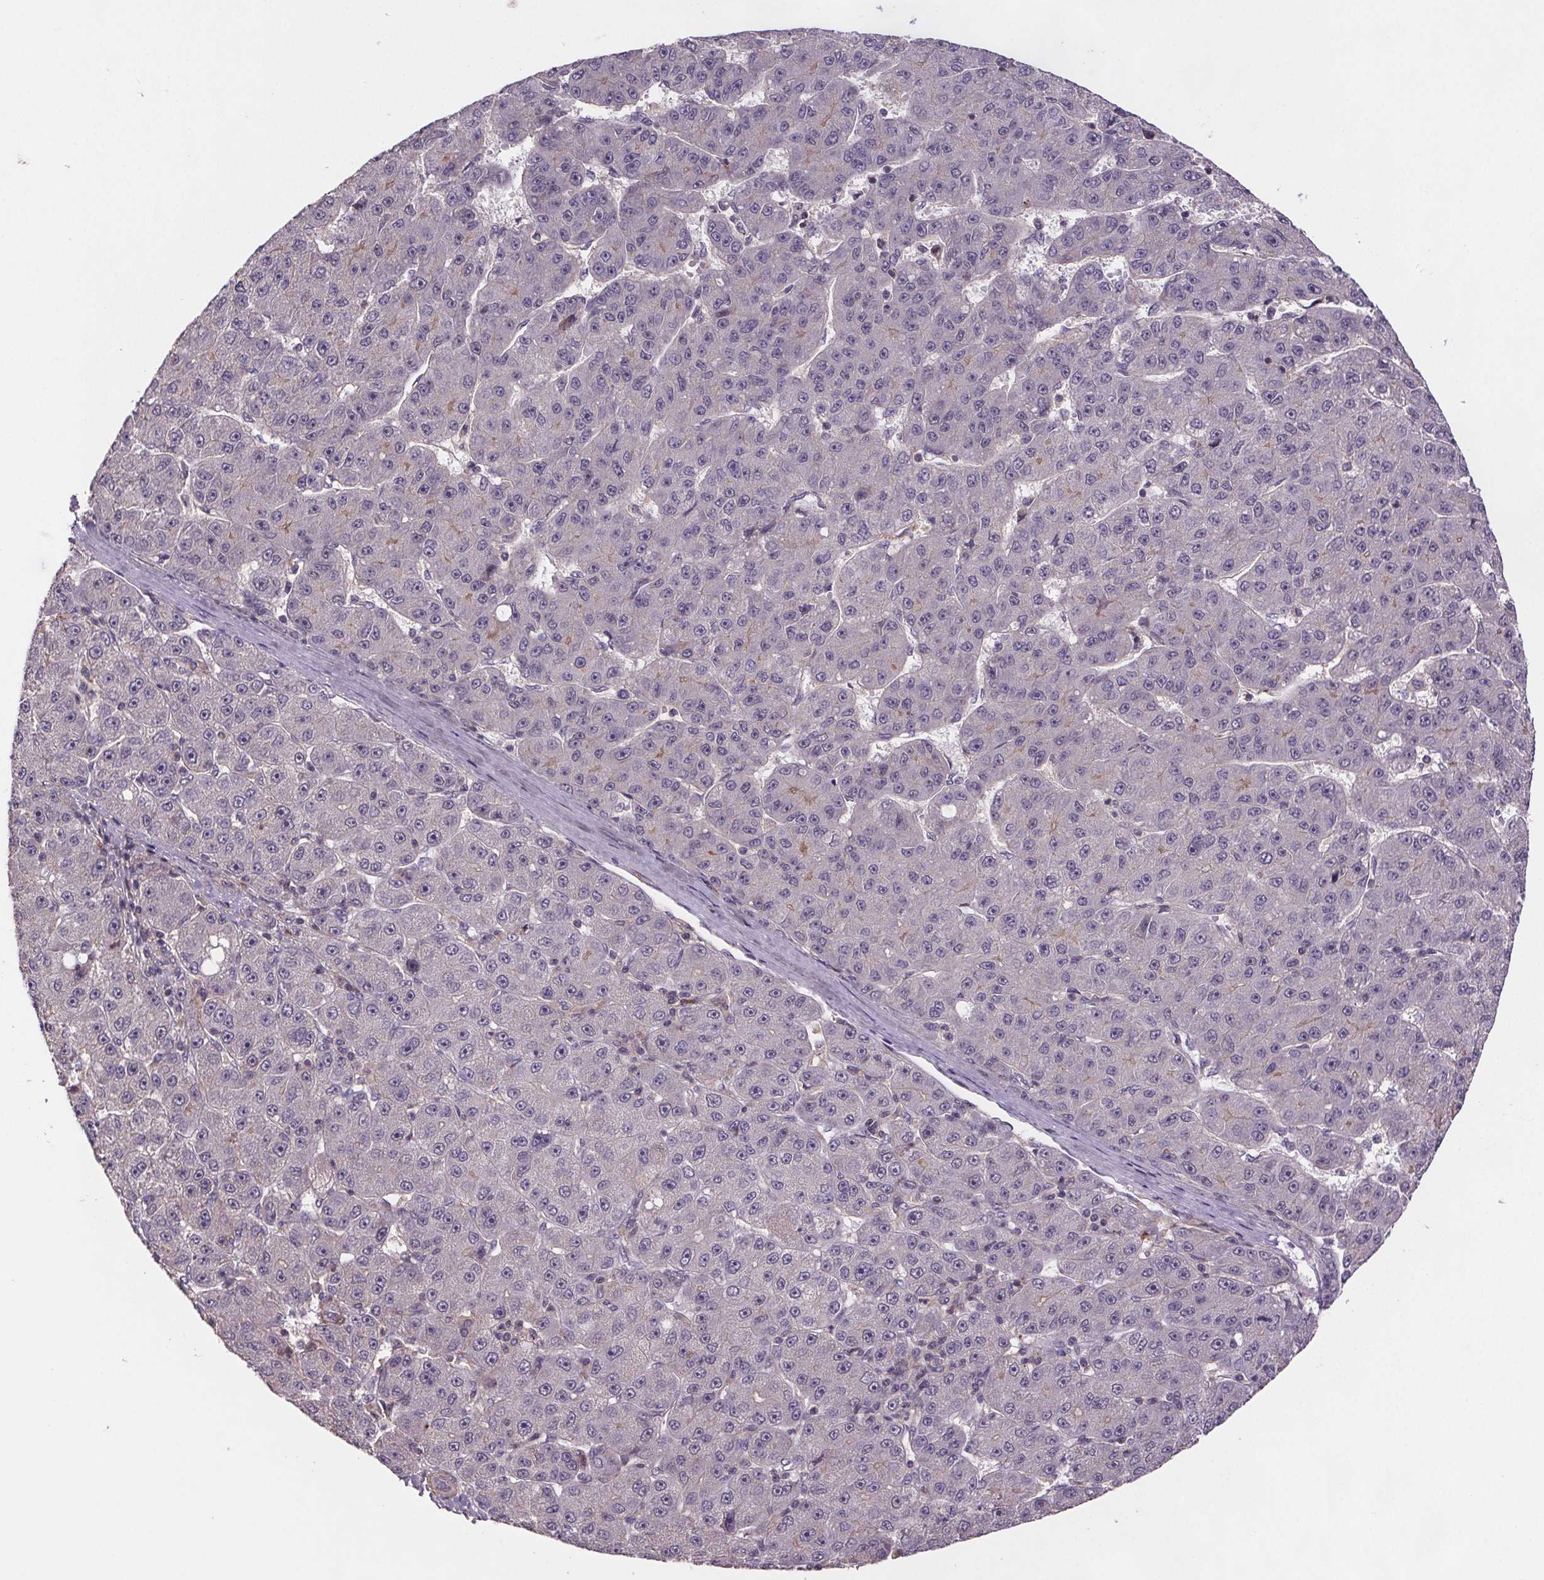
{"staining": {"intensity": "negative", "quantity": "none", "location": "none"}, "tissue": "liver cancer", "cell_type": "Tumor cells", "image_type": "cancer", "snomed": [{"axis": "morphology", "description": "Carcinoma, Hepatocellular, NOS"}, {"axis": "topography", "description": "Liver"}], "caption": "Immunohistochemical staining of liver hepatocellular carcinoma demonstrates no significant expression in tumor cells.", "gene": "CLN3", "patient": {"sex": "male", "age": 67}}